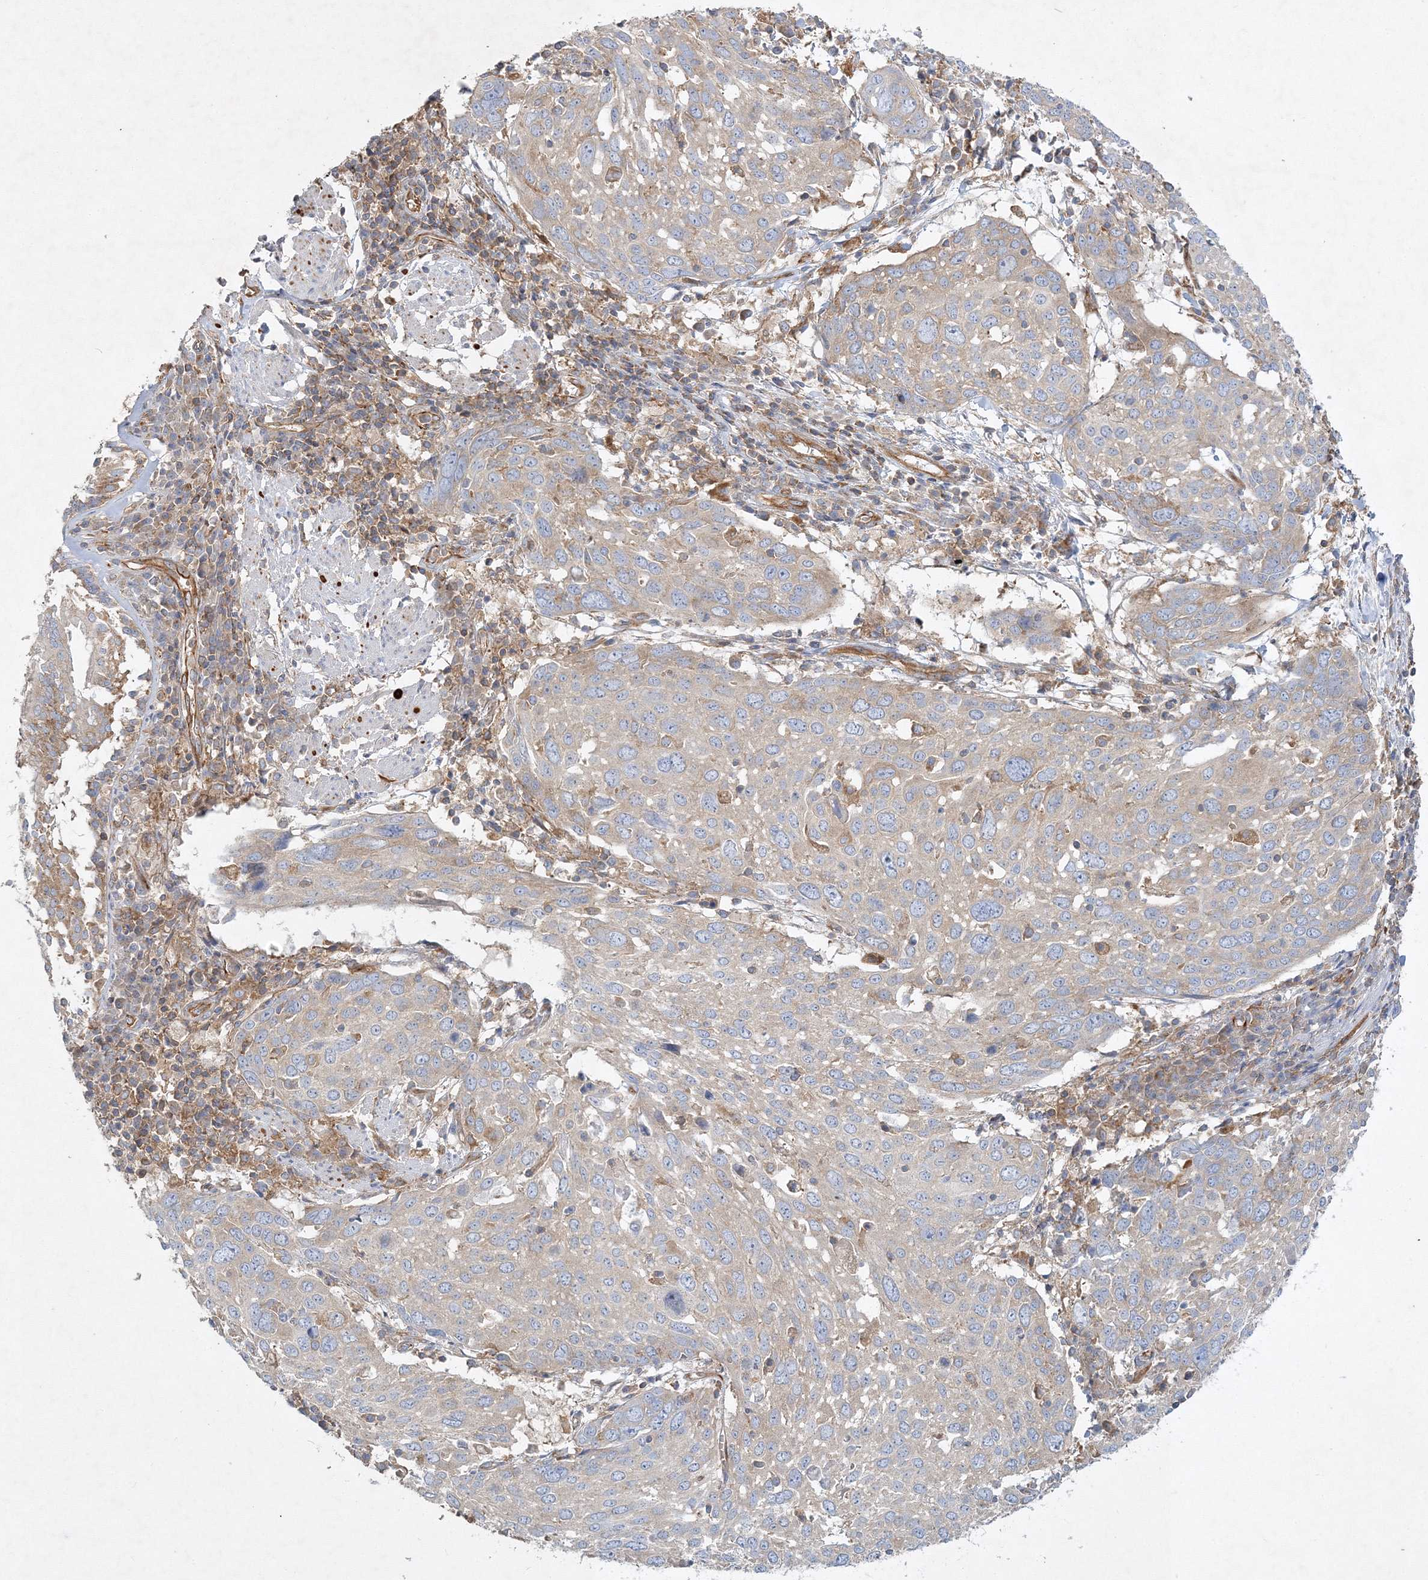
{"staining": {"intensity": "weak", "quantity": "25%-75%", "location": "cytoplasmic/membranous"}, "tissue": "lung cancer", "cell_type": "Tumor cells", "image_type": "cancer", "snomed": [{"axis": "morphology", "description": "Squamous cell carcinoma, NOS"}, {"axis": "topography", "description": "Lung"}], "caption": "Brown immunohistochemical staining in squamous cell carcinoma (lung) demonstrates weak cytoplasmic/membranous staining in about 25%-75% of tumor cells. (Stains: DAB (3,3'-diaminobenzidine) in brown, nuclei in blue, Microscopy: brightfield microscopy at high magnification).", "gene": "WDR37", "patient": {"sex": "male", "age": 65}}